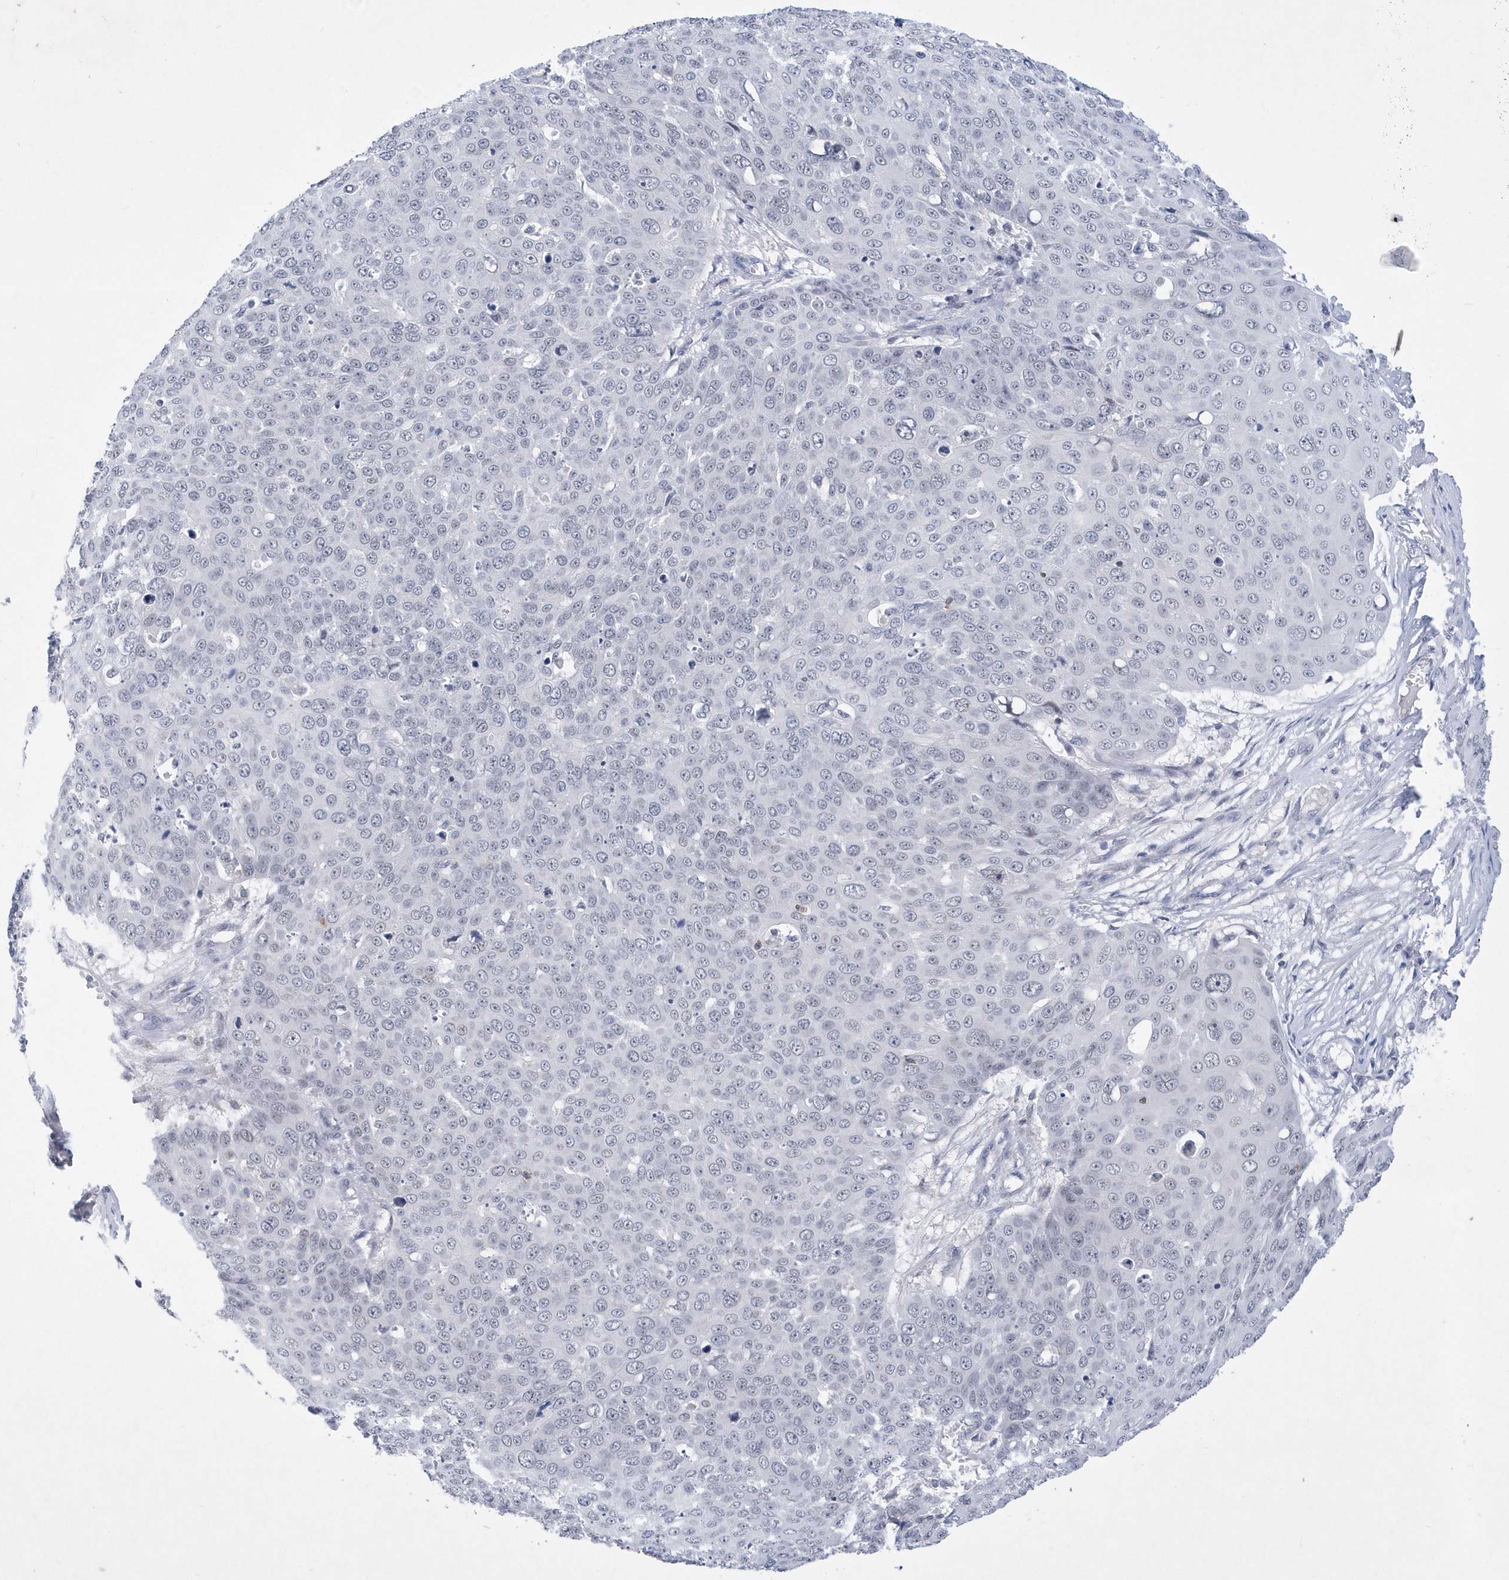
{"staining": {"intensity": "negative", "quantity": "none", "location": "none"}, "tissue": "skin cancer", "cell_type": "Tumor cells", "image_type": "cancer", "snomed": [{"axis": "morphology", "description": "Squamous cell carcinoma, NOS"}, {"axis": "topography", "description": "Skin"}], "caption": "Immunohistochemistry histopathology image of neoplastic tissue: human skin squamous cell carcinoma stained with DAB shows no significant protein staining in tumor cells. (DAB (3,3'-diaminobenzidine) immunohistochemistry (IHC), high magnification).", "gene": "SRGAP3", "patient": {"sex": "male", "age": 71}}